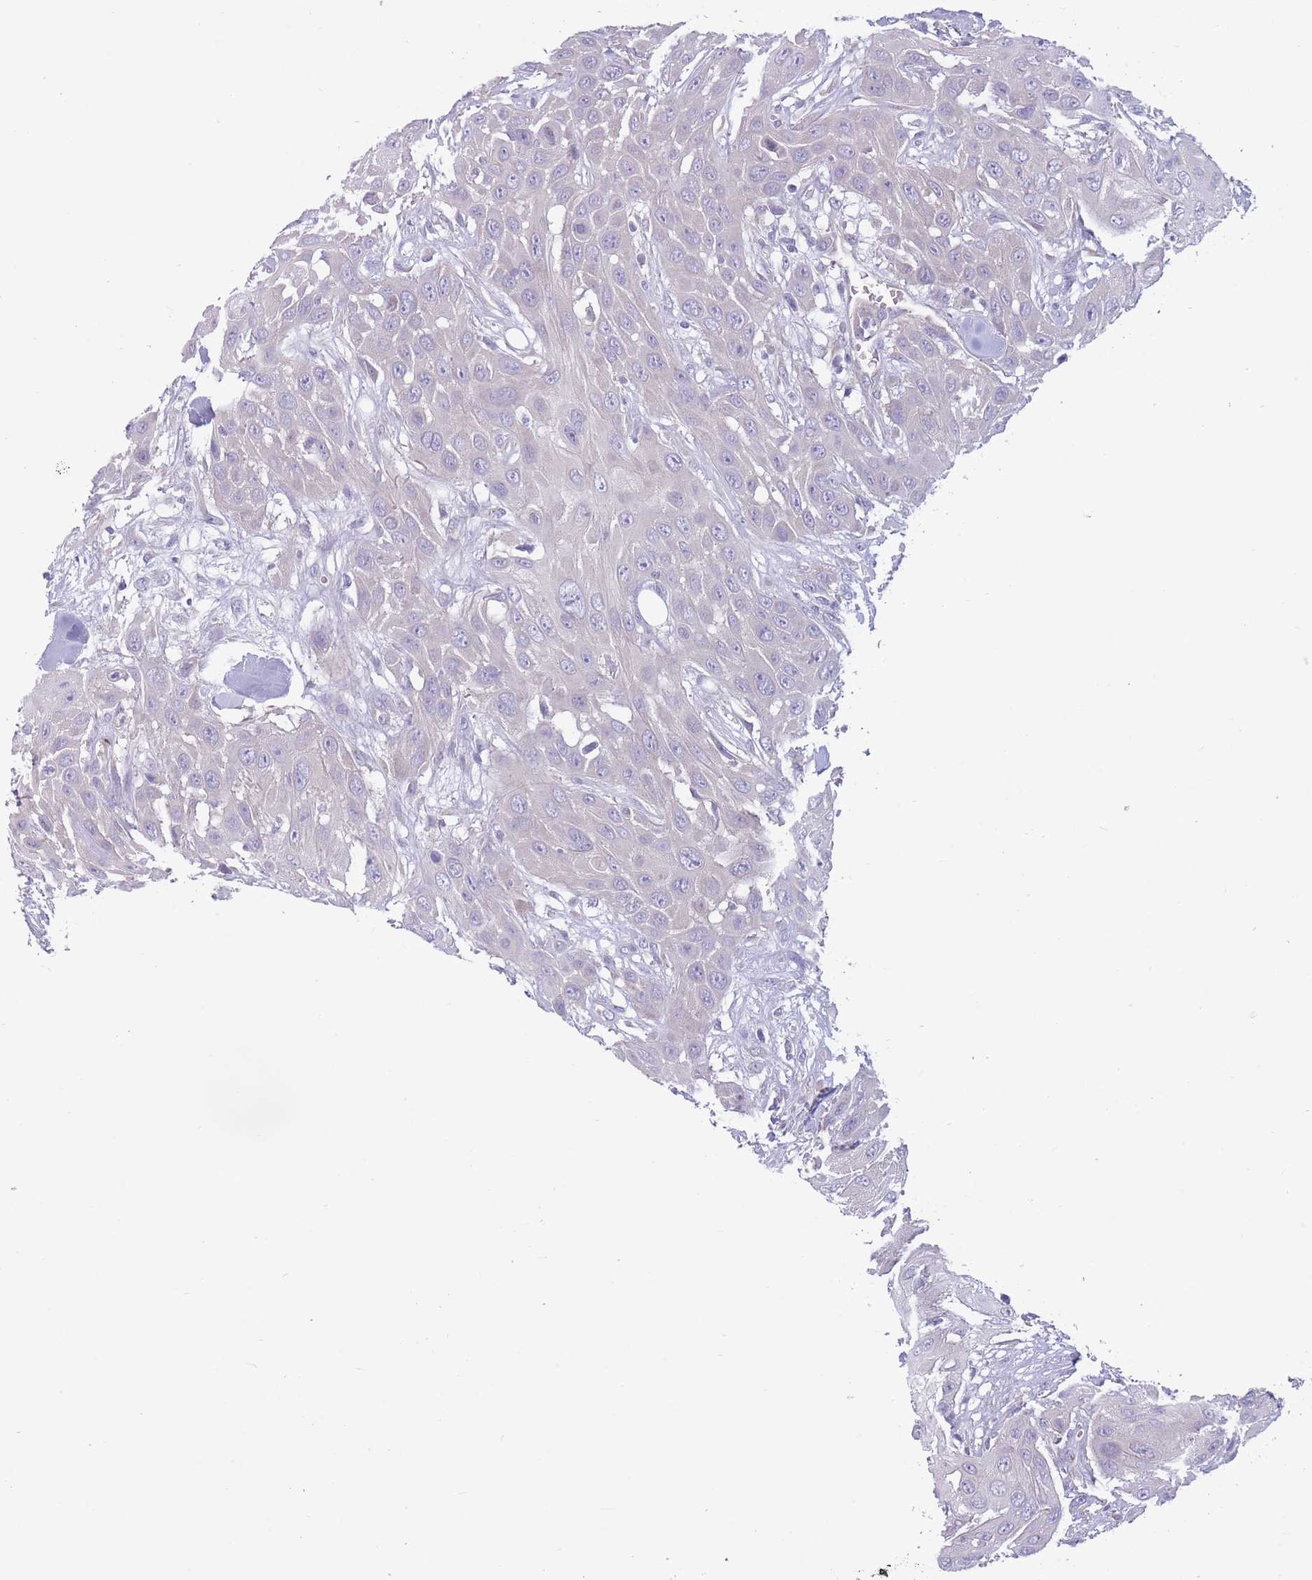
{"staining": {"intensity": "negative", "quantity": "none", "location": "none"}, "tissue": "head and neck cancer", "cell_type": "Tumor cells", "image_type": "cancer", "snomed": [{"axis": "morphology", "description": "Squamous cell carcinoma, NOS"}, {"axis": "topography", "description": "Head-Neck"}], "caption": "Immunohistochemical staining of head and neck cancer (squamous cell carcinoma) demonstrates no significant expression in tumor cells. The staining is performed using DAB (3,3'-diaminobenzidine) brown chromogen with nuclei counter-stained in using hematoxylin.", "gene": "PNPLA5", "patient": {"sex": "male", "age": 81}}